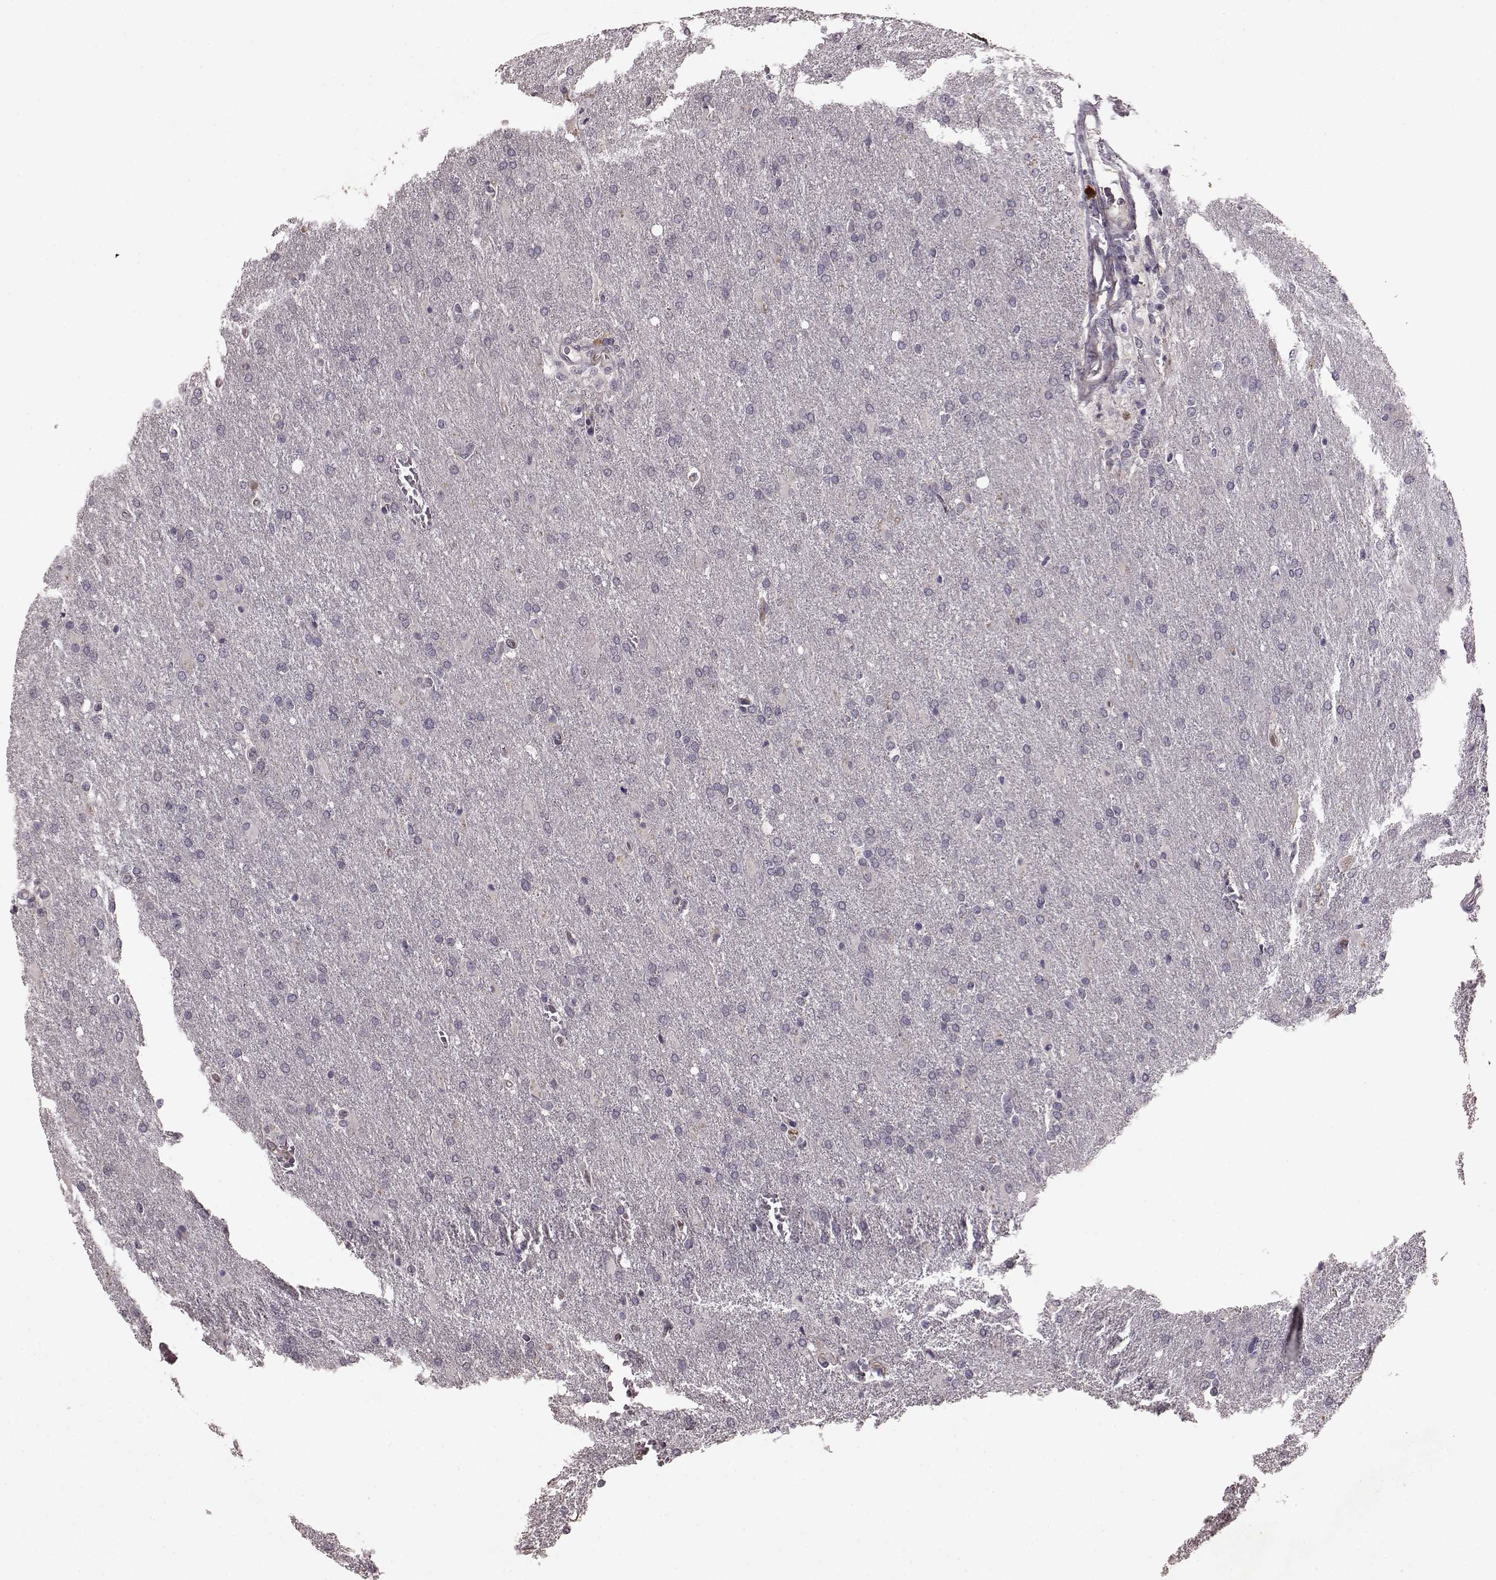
{"staining": {"intensity": "negative", "quantity": "none", "location": "none"}, "tissue": "glioma", "cell_type": "Tumor cells", "image_type": "cancer", "snomed": [{"axis": "morphology", "description": "Glioma, malignant, High grade"}, {"axis": "topography", "description": "Brain"}], "caption": "Tumor cells are negative for brown protein staining in glioma.", "gene": "SLC52A3", "patient": {"sex": "male", "age": 68}}